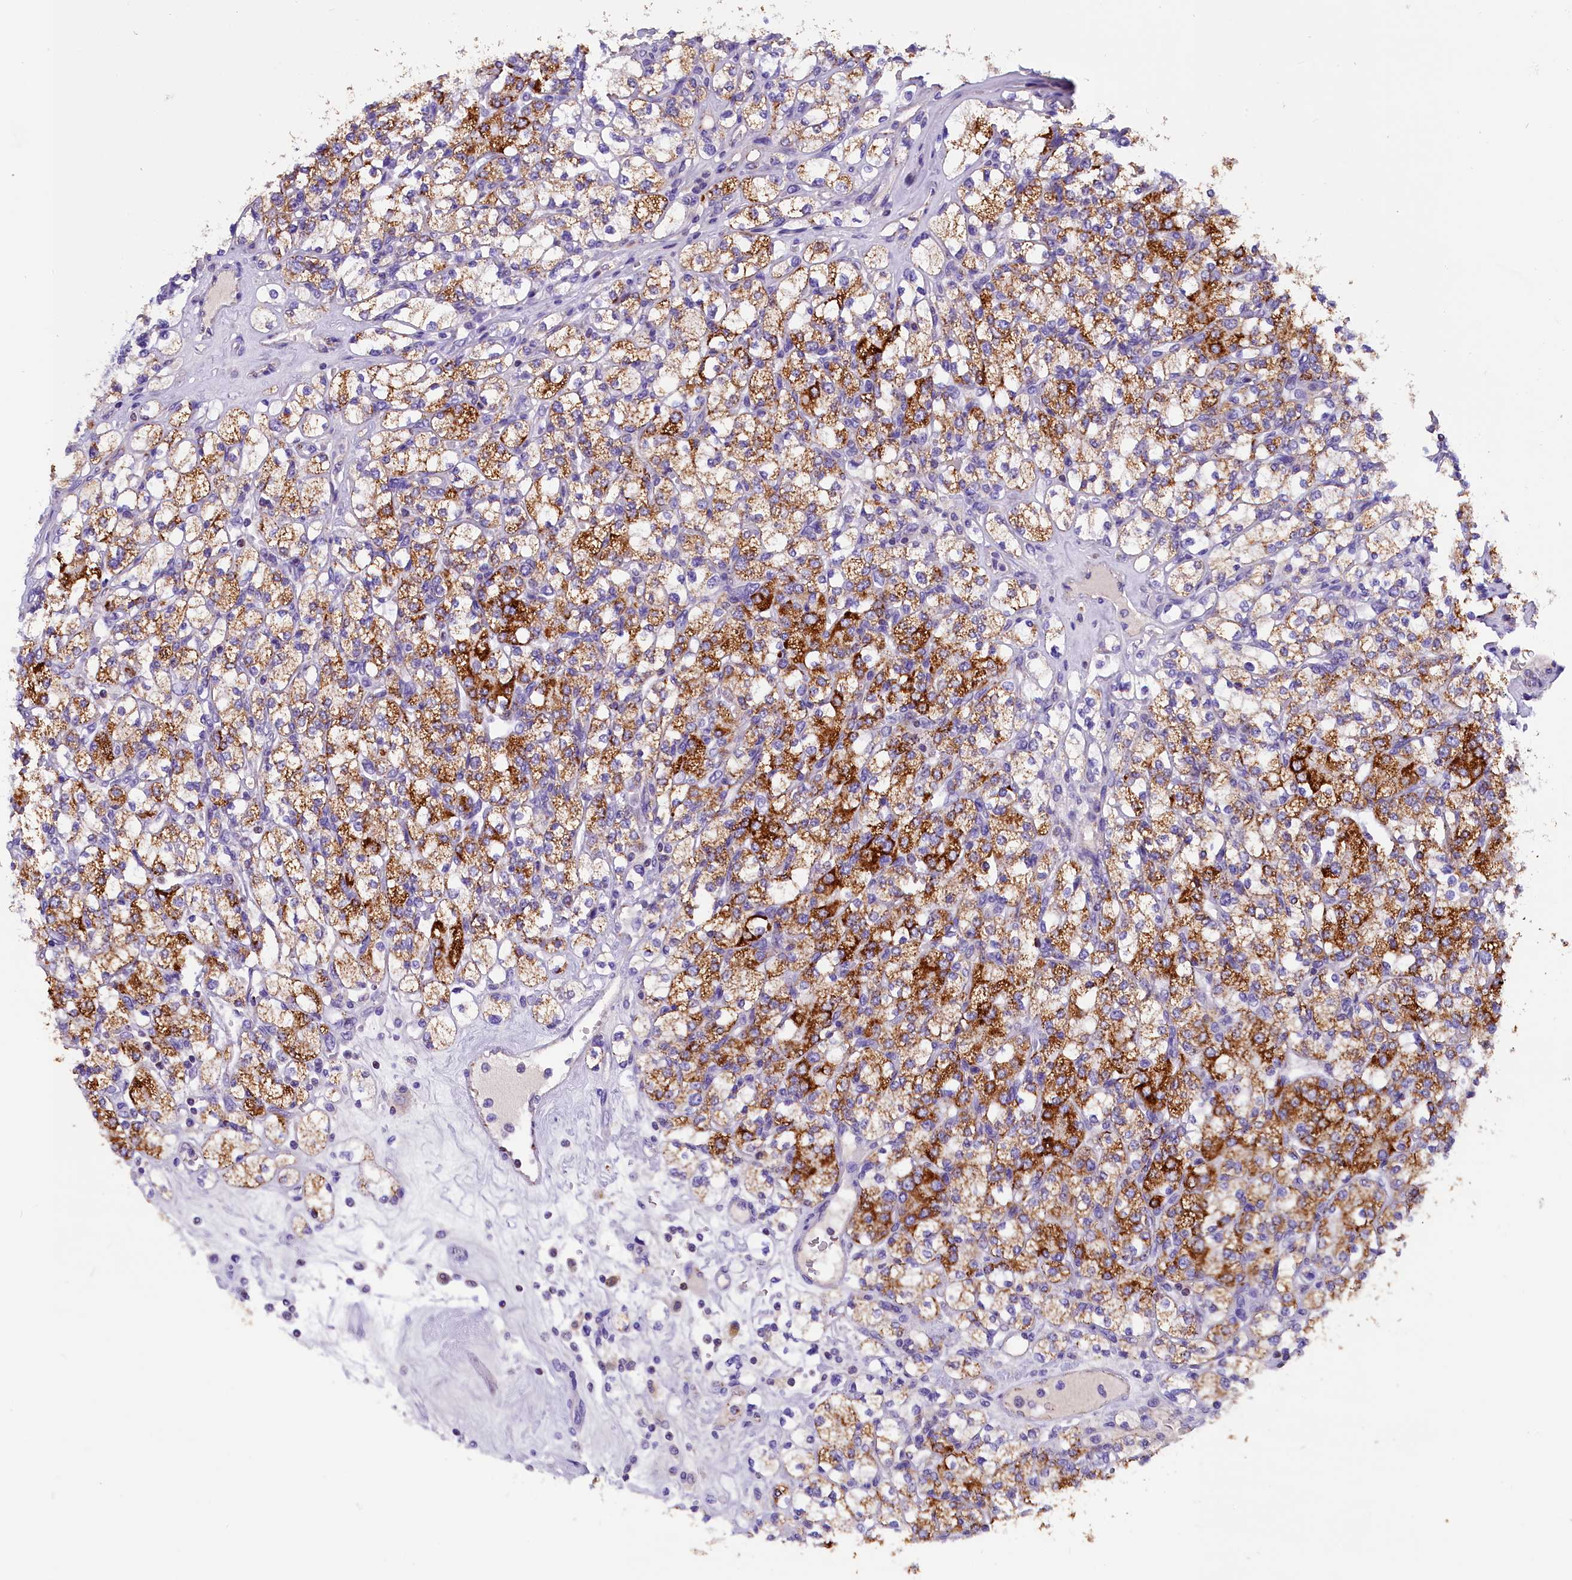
{"staining": {"intensity": "moderate", "quantity": ">75%", "location": "cytoplasmic/membranous"}, "tissue": "renal cancer", "cell_type": "Tumor cells", "image_type": "cancer", "snomed": [{"axis": "morphology", "description": "Adenocarcinoma, NOS"}, {"axis": "topography", "description": "Kidney"}], "caption": "Protein expression analysis of human renal cancer (adenocarcinoma) reveals moderate cytoplasmic/membranous expression in about >75% of tumor cells.", "gene": "ABAT", "patient": {"sex": "male", "age": 77}}